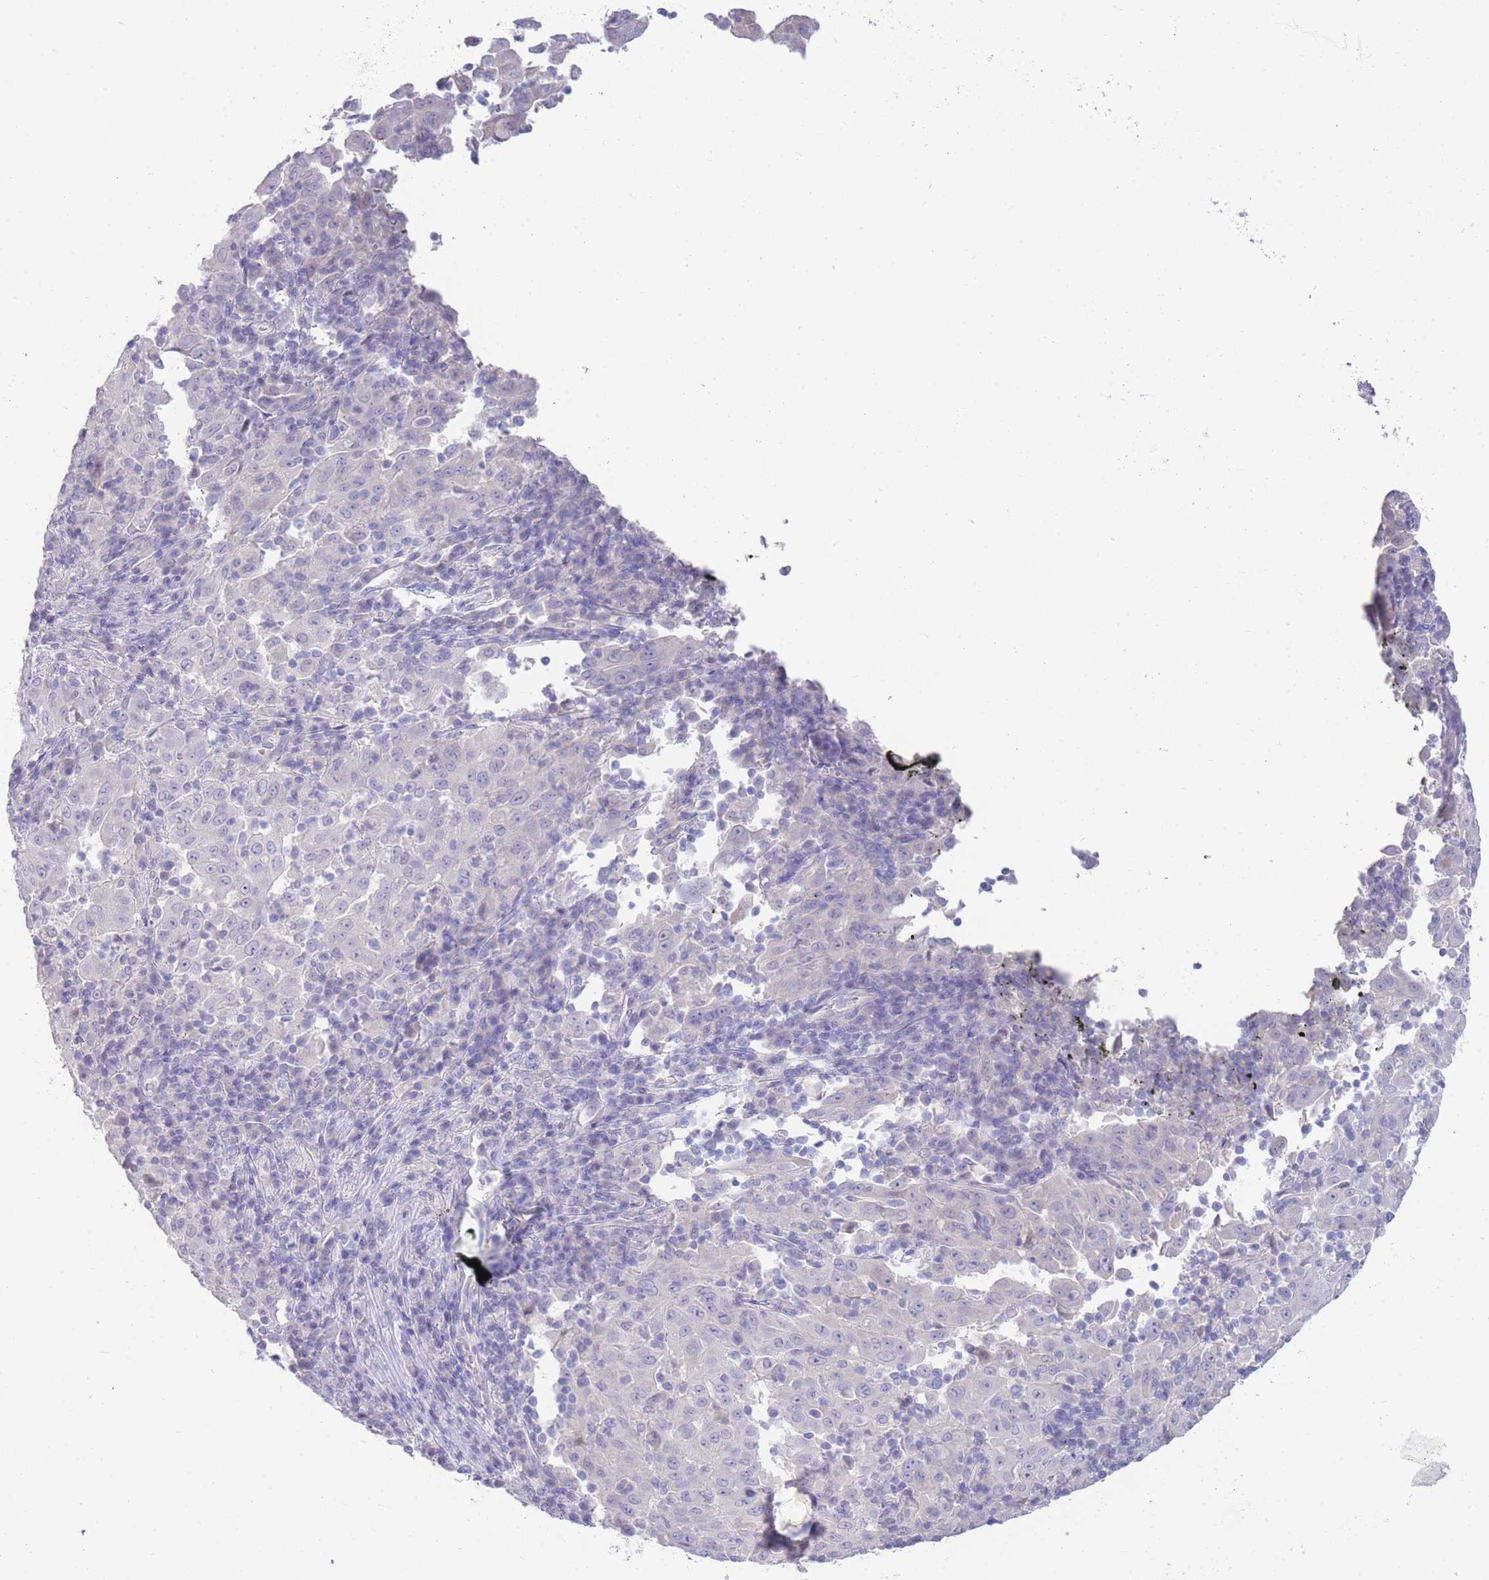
{"staining": {"intensity": "negative", "quantity": "none", "location": "none"}, "tissue": "pancreatic cancer", "cell_type": "Tumor cells", "image_type": "cancer", "snomed": [{"axis": "morphology", "description": "Adenocarcinoma, NOS"}, {"axis": "topography", "description": "Pancreas"}], "caption": "High magnification brightfield microscopy of pancreatic adenocarcinoma stained with DAB (3,3'-diaminobenzidine) (brown) and counterstained with hematoxylin (blue): tumor cells show no significant staining.", "gene": "LRRC37A", "patient": {"sex": "male", "age": 63}}